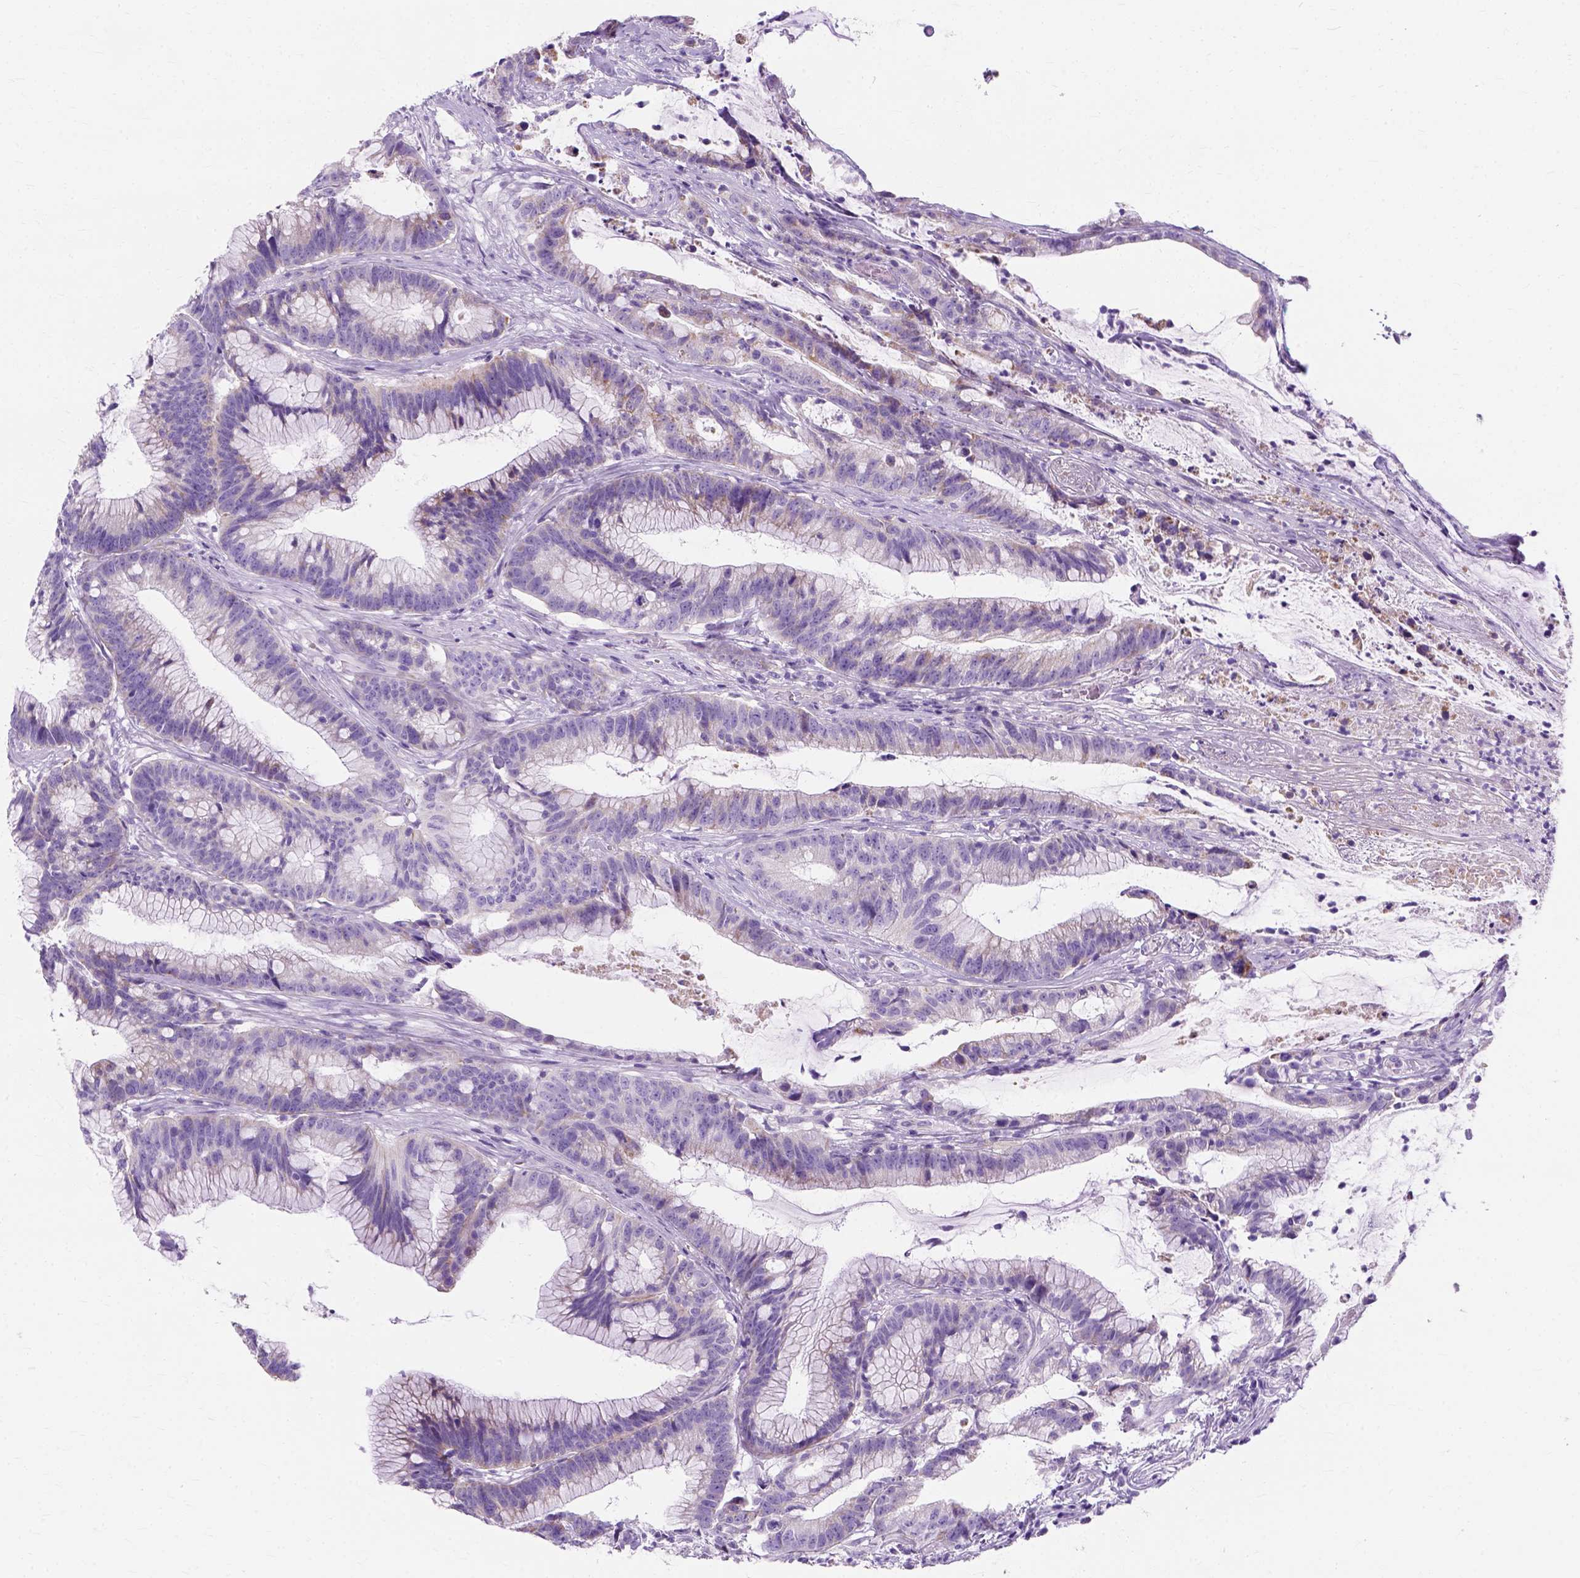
{"staining": {"intensity": "negative", "quantity": "none", "location": "none"}, "tissue": "colorectal cancer", "cell_type": "Tumor cells", "image_type": "cancer", "snomed": [{"axis": "morphology", "description": "Adenocarcinoma, NOS"}, {"axis": "topography", "description": "Colon"}], "caption": "An immunohistochemistry image of colorectal cancer is shown. There is no staining in tumor cells of colorectal cancer.", "gene": "MYH15", "patient": {"sex": "female", "age": 78}}